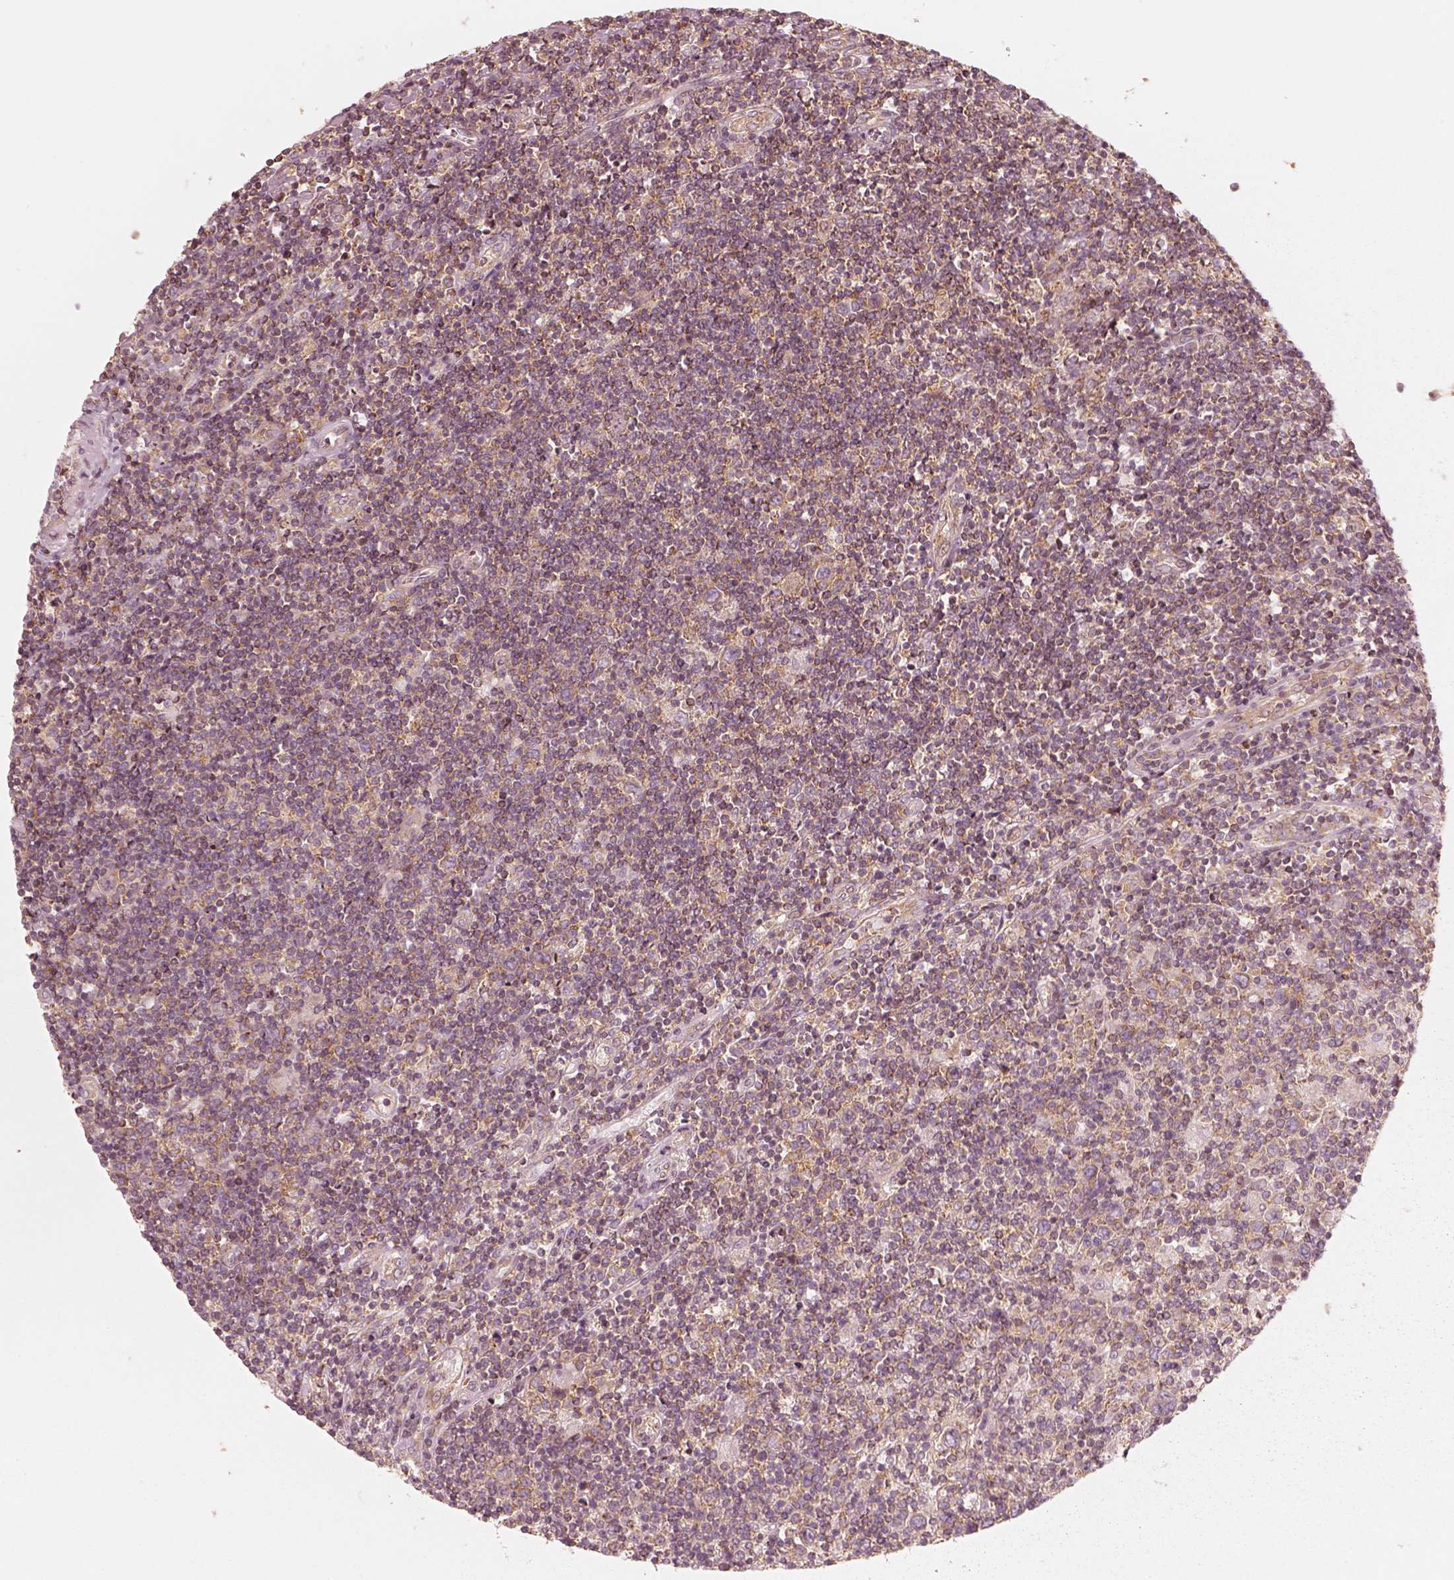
{"staining": {"intensity": "moderate", "quantity": ">75%", "location": "cytoplasmic/membranous"}, "tissue": "lymphoma", "cell_type": "Tumor cells", "image_type": "cancer", "snomed": [{"axis": "morphology", "description": "Hodgkin's disease, NOS"}, {"axis": "topography", "description": "Lymph node"}], "caption": "Immunohistochemistry (IHC) image of neoplastic tissue: human Hodgkin's disease stained using IHC reveals medium levels of moderate protein expression localized specifically in the cytoplasmic/membranous of tumor cells, appearing as a cytoplasmic/membranous brown color.", "gene": "CNOT2", "patient": {"sex": "male", "age": 40}}